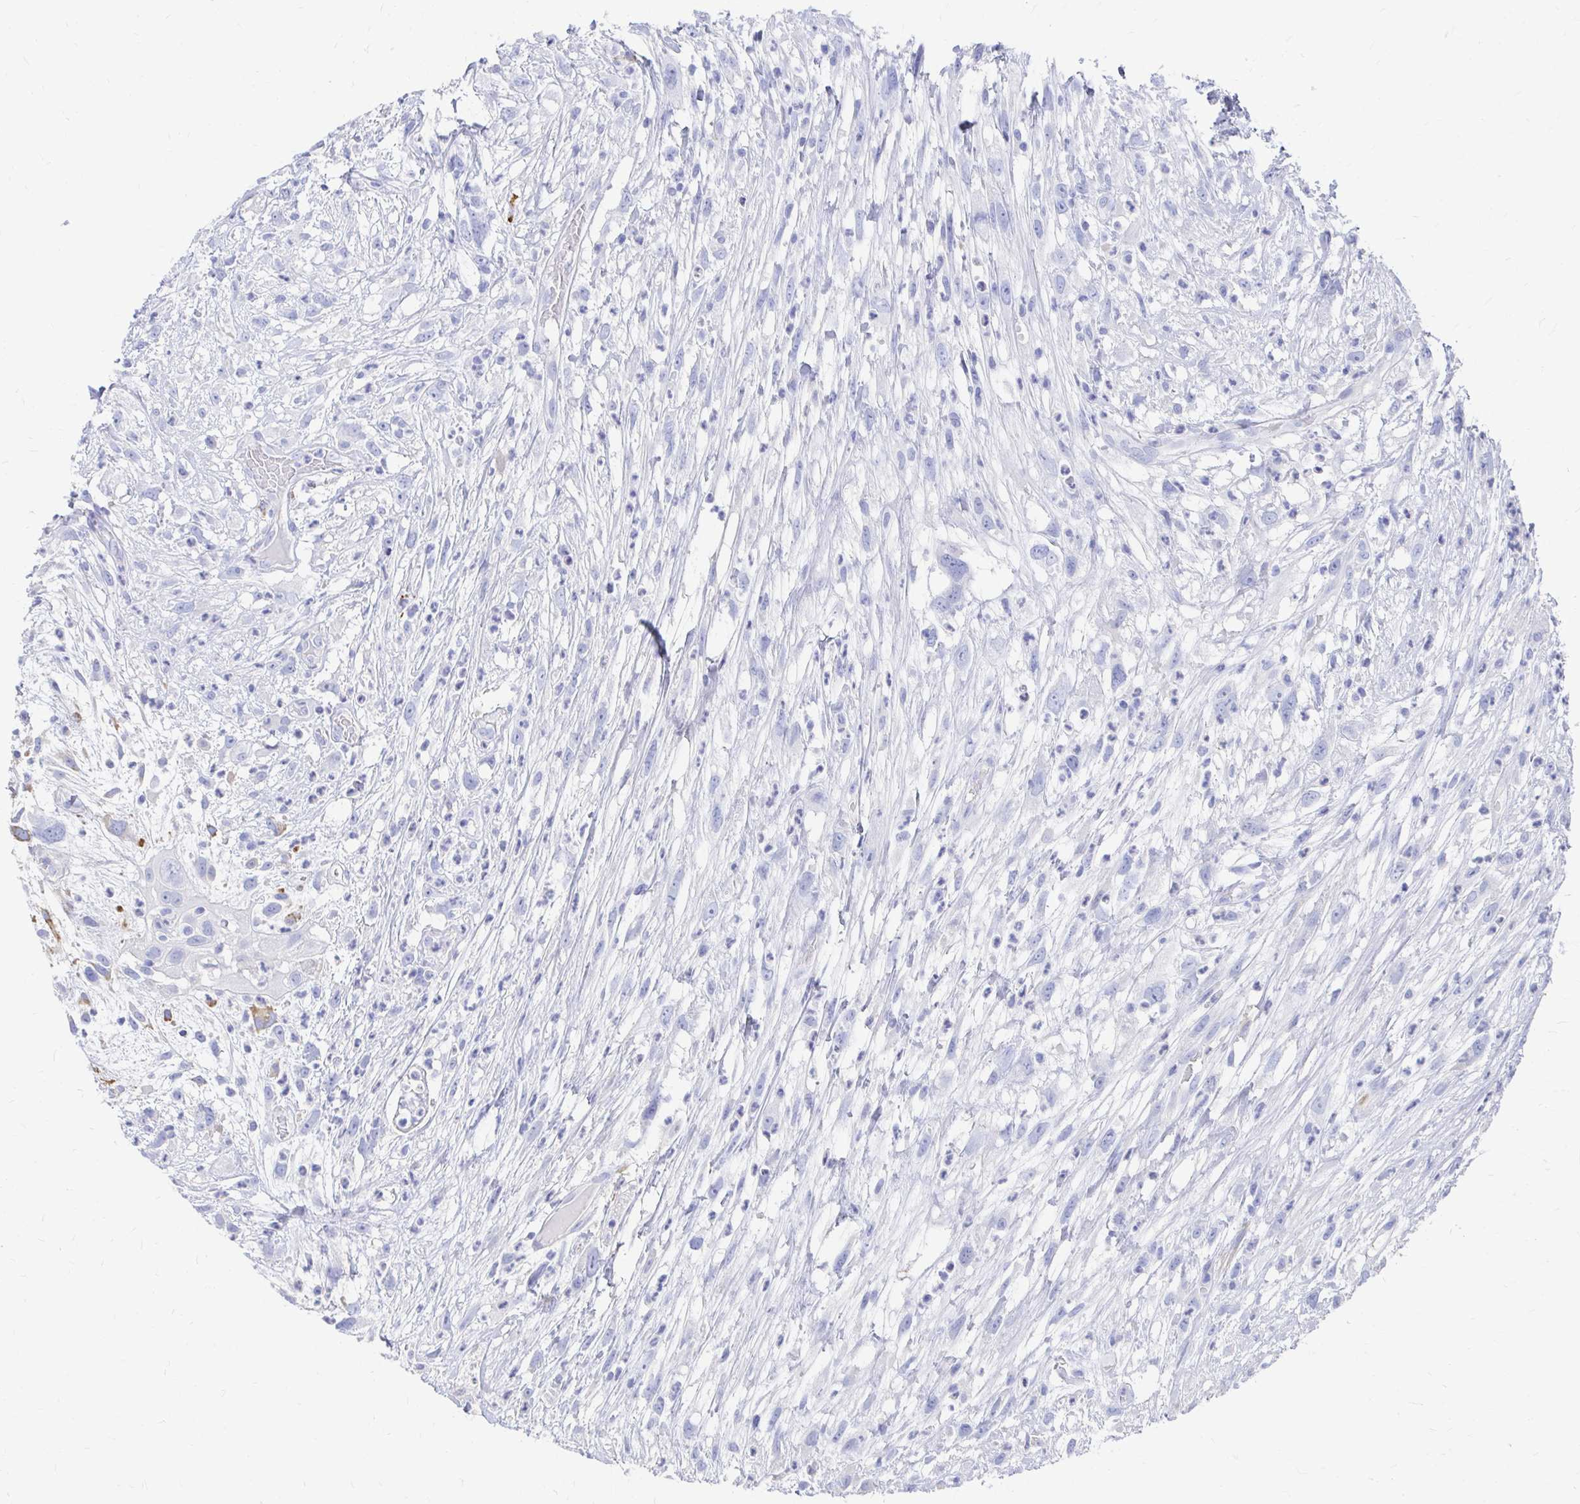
{"staining": {"intensity": "negative", "quantity": "none", "location": "none"}, "tissue": "head and neck cancer", "cell_type": "Tumor cells", "image_type": "cancer", "snomed": [{"axis": "morphology", "description": "Squamous cell carcinoma, NOS"}, {"axis": "topography", "description": "Head-Neck"}], "caption": "There is no significant positivity in tumor cells of squamous cell carcinoma (head and neck).", "gene": "LAMC3", "patient": {"sex": "male", "age": 65}}